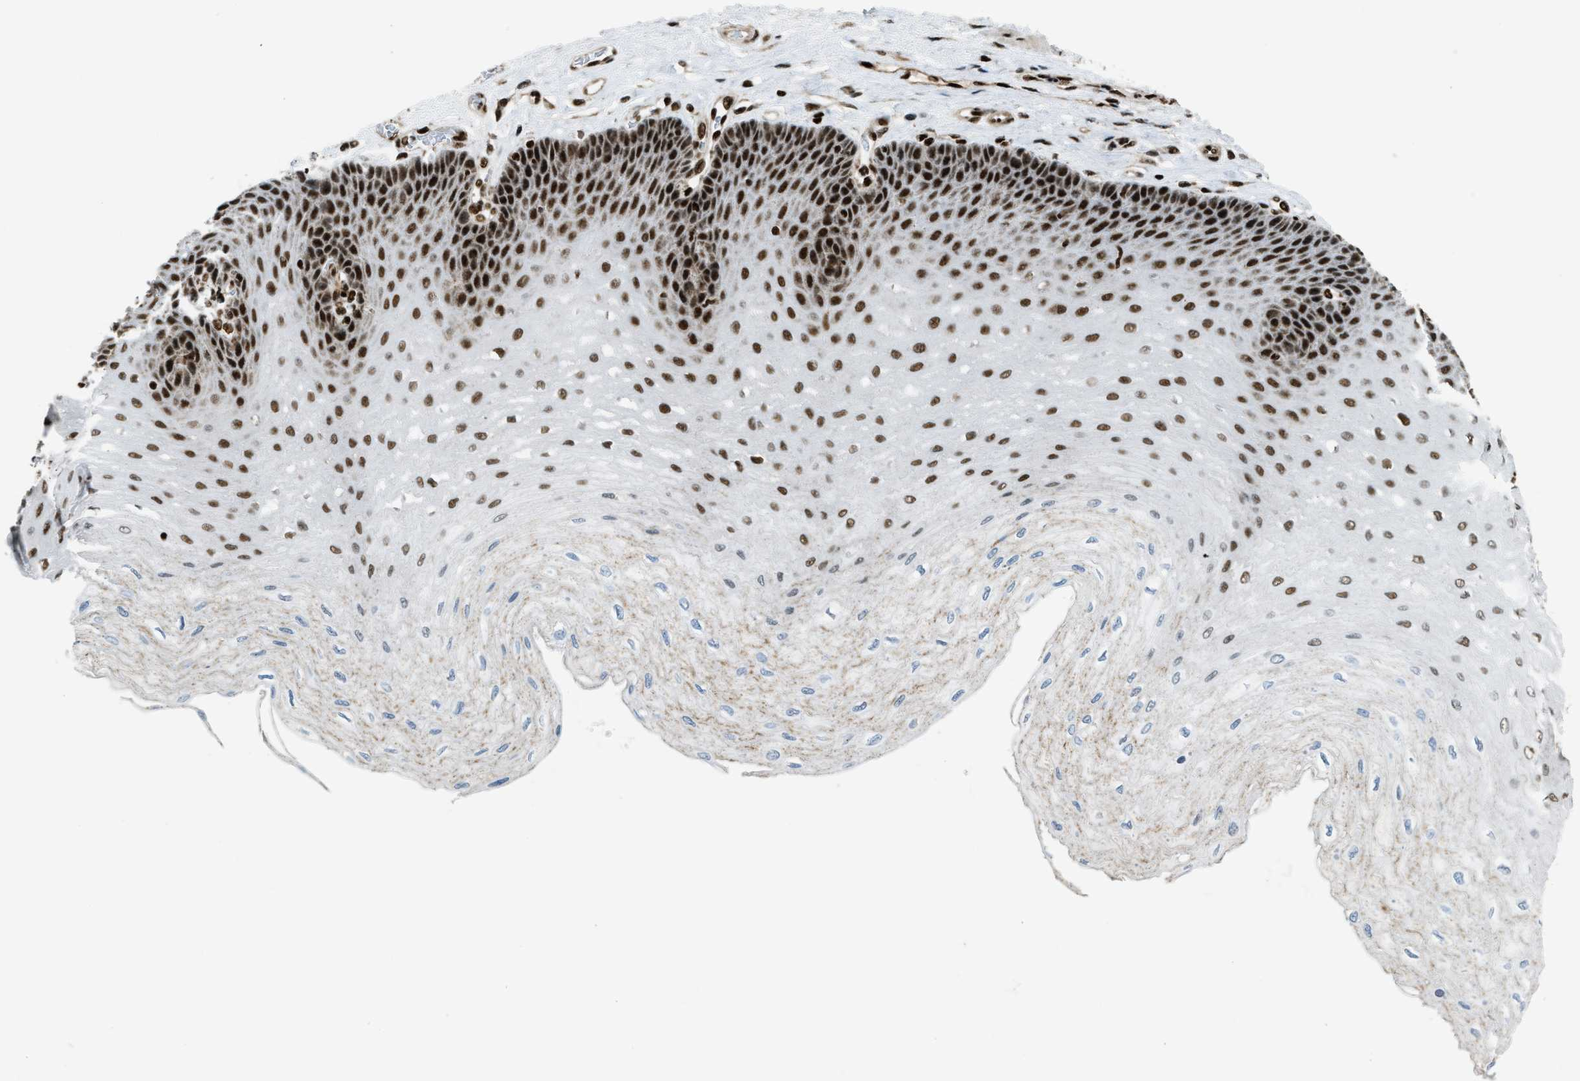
{"staining": {"intensity": "strong", "quantity": ">75%", "location": "nuclear"}, "tissue": "esophagus", "cell_type": "Squamous epithelial cells", "image_type": "normal", "snomed": [{"axis": "morphology", "description": "Normal tissue, NOS"}, {"axis": "topography", "description": "Esophagus"}], "caption": "The immunohistochemical stain highlights strong nuclear expression in squamous epithelial cells of unremarkable esophagus.", "gene": "GABPB1", "patient": {"sex": "female", "age": 72}}